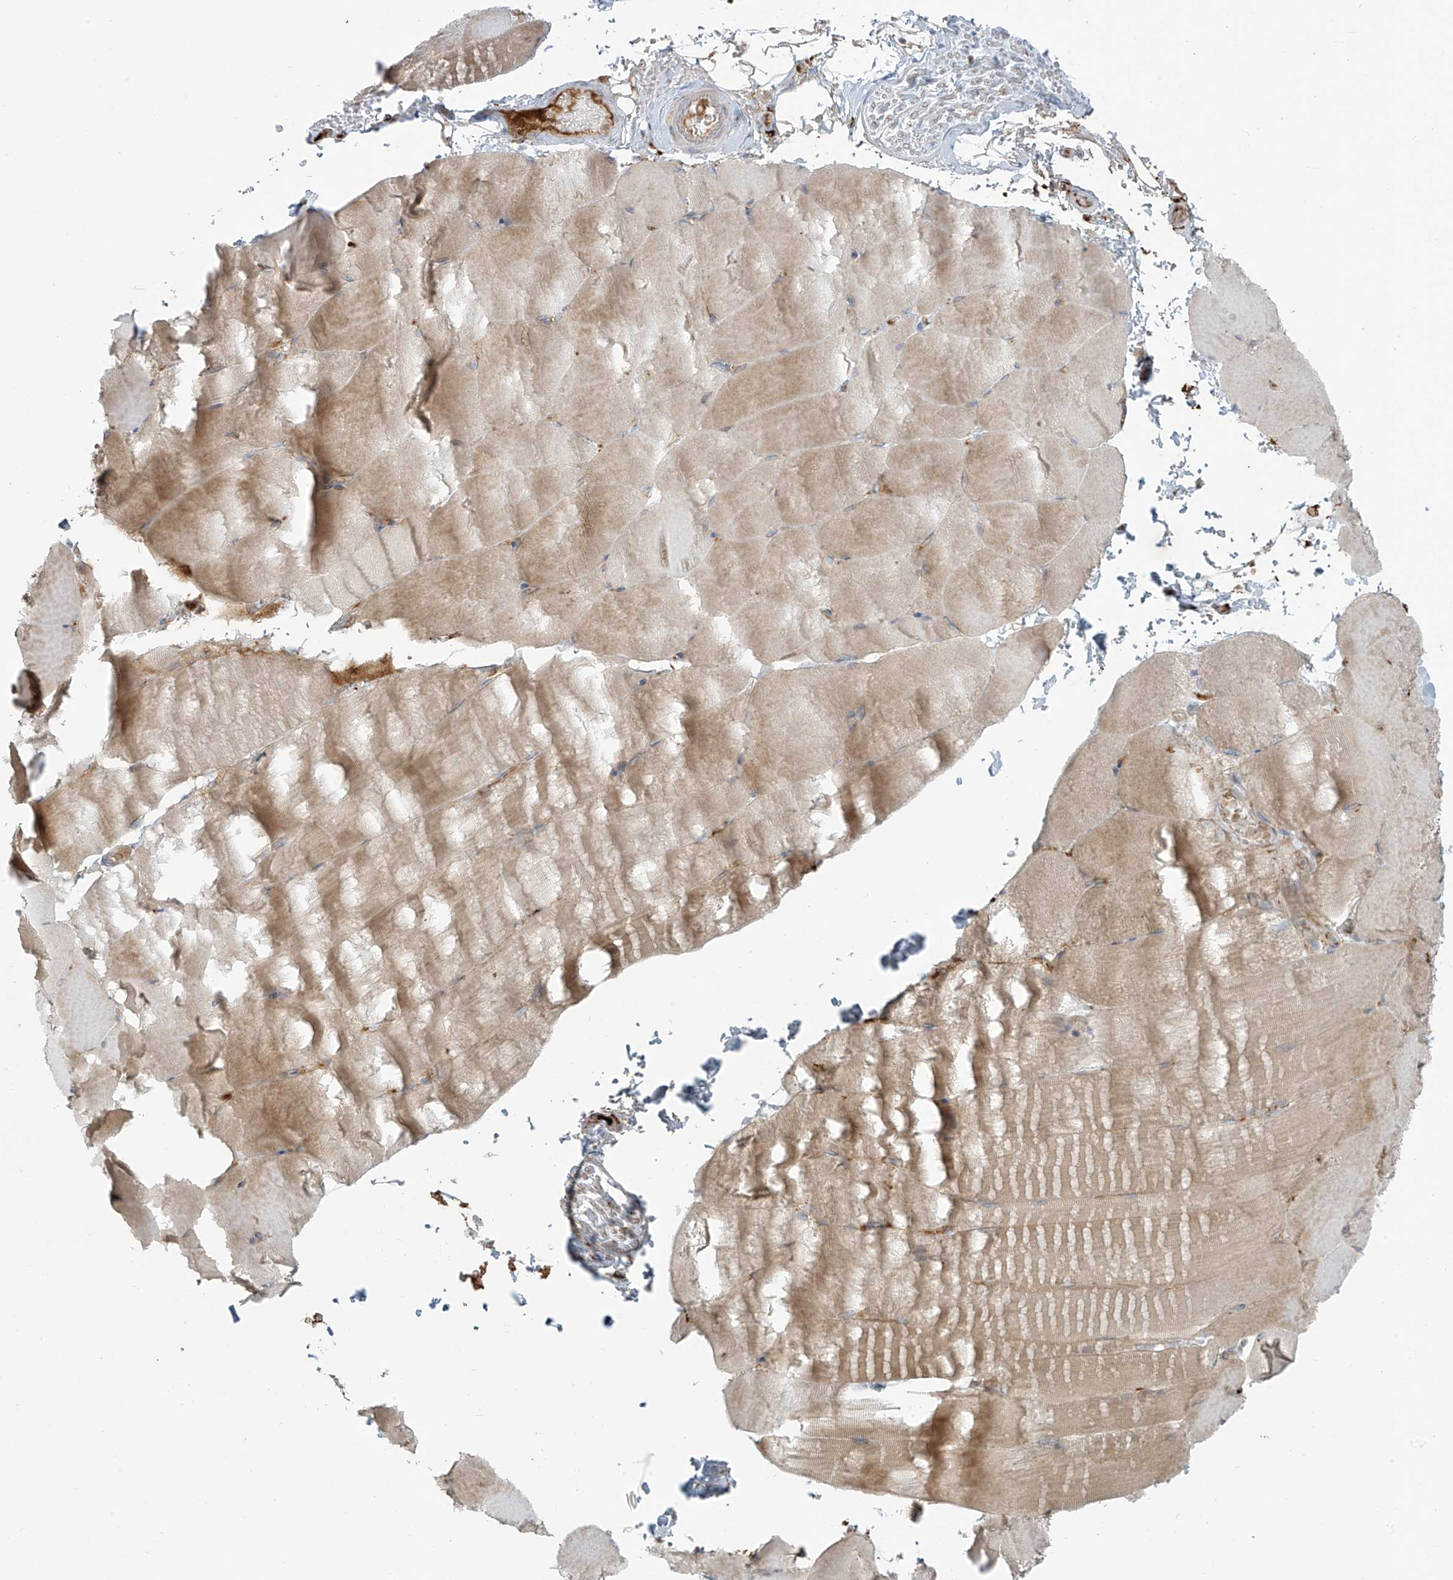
{"staining": {"intensity": "weak", "quantity": "<25%", "location": "cytoplasmic/membranous"}, "tissue": "skeletal muscle", "cell_type": "Myocytes", "image_type": "normal", "snomed": [{"axis": "morphology", "description": "Normal tissue, NOS"}, {"axis": "topography", "description": "Skeletal muscle"}, {"axis": "topography", "description": "Parathyroid gland"}], "caption": "DAB (3,3'-diaminobenzidine) immunohistochemical staining of unremarkable skeletal muscle exhibits no significant expression in myocytes. The staining is performed using DAB (3,3'-diaminobenzidine) brown chromogen with nuclei counter-stained in using hematoxylin.", "gene": "LZTS3", "patient": {"sex": "female", "age": 37}}